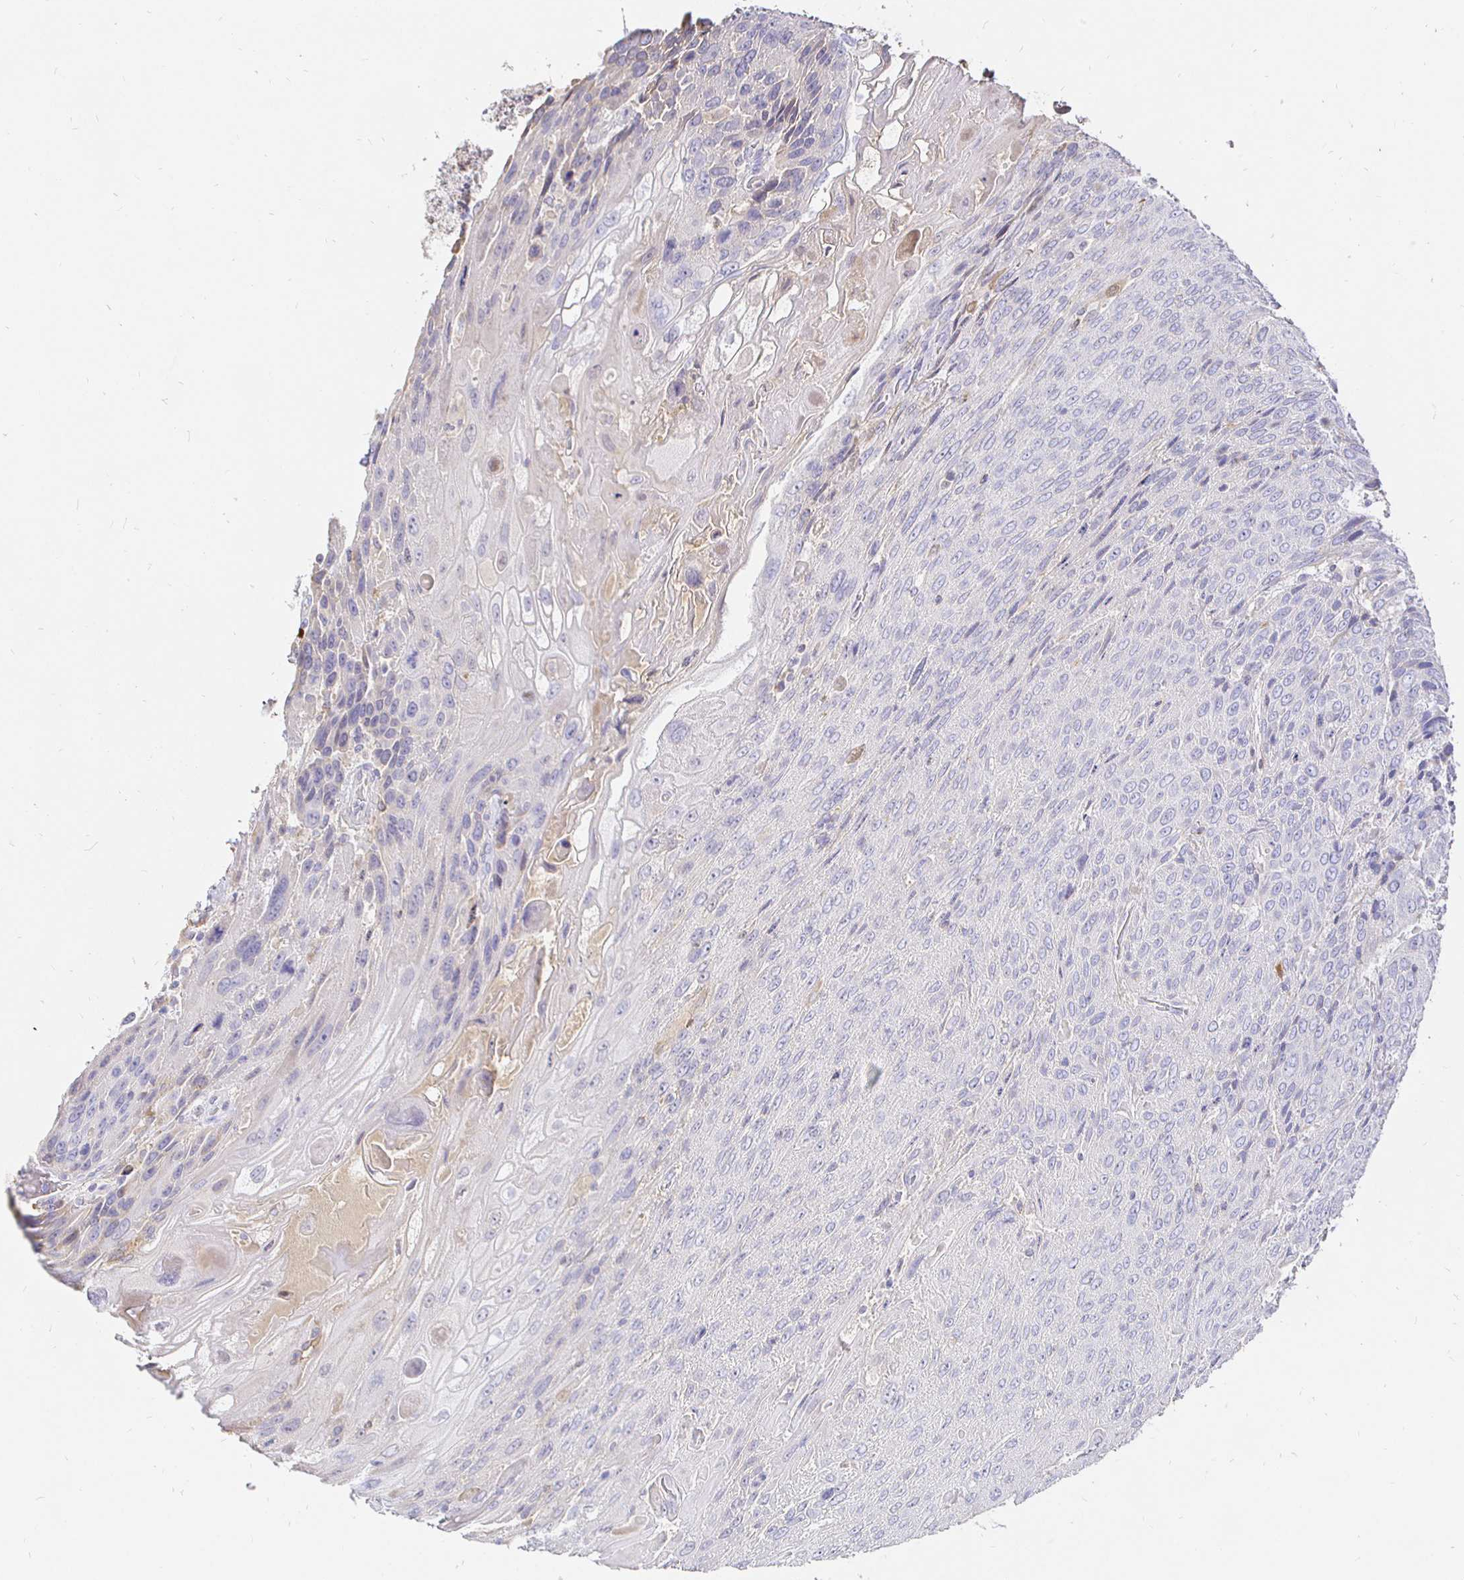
{"staining": {"intensity": "negative", "quantity": "none", "location": "none"}, "tissue": "urothelial cancer", "cell_type": "Tumor cells", "image_type": "cancer", "snomed": [{"axis": "morphology", "description": "Urothelial carcinoma, High grade"}, {"axis": "topography", "description": "Urinary bladder"}], "caption": "Micrograph shows no significant protein positivity in tumor cells of urothelial carcinoma (high-grade). The staining was performed using DAB (3,3'-diaminobenzidine) to visualize the protein expression in brown, while the nuclei were stained in blue with hematoxylin (Magnification: 20x).", "gene": "CXCR3", "patient": {"sex": "female", "age": 70}}